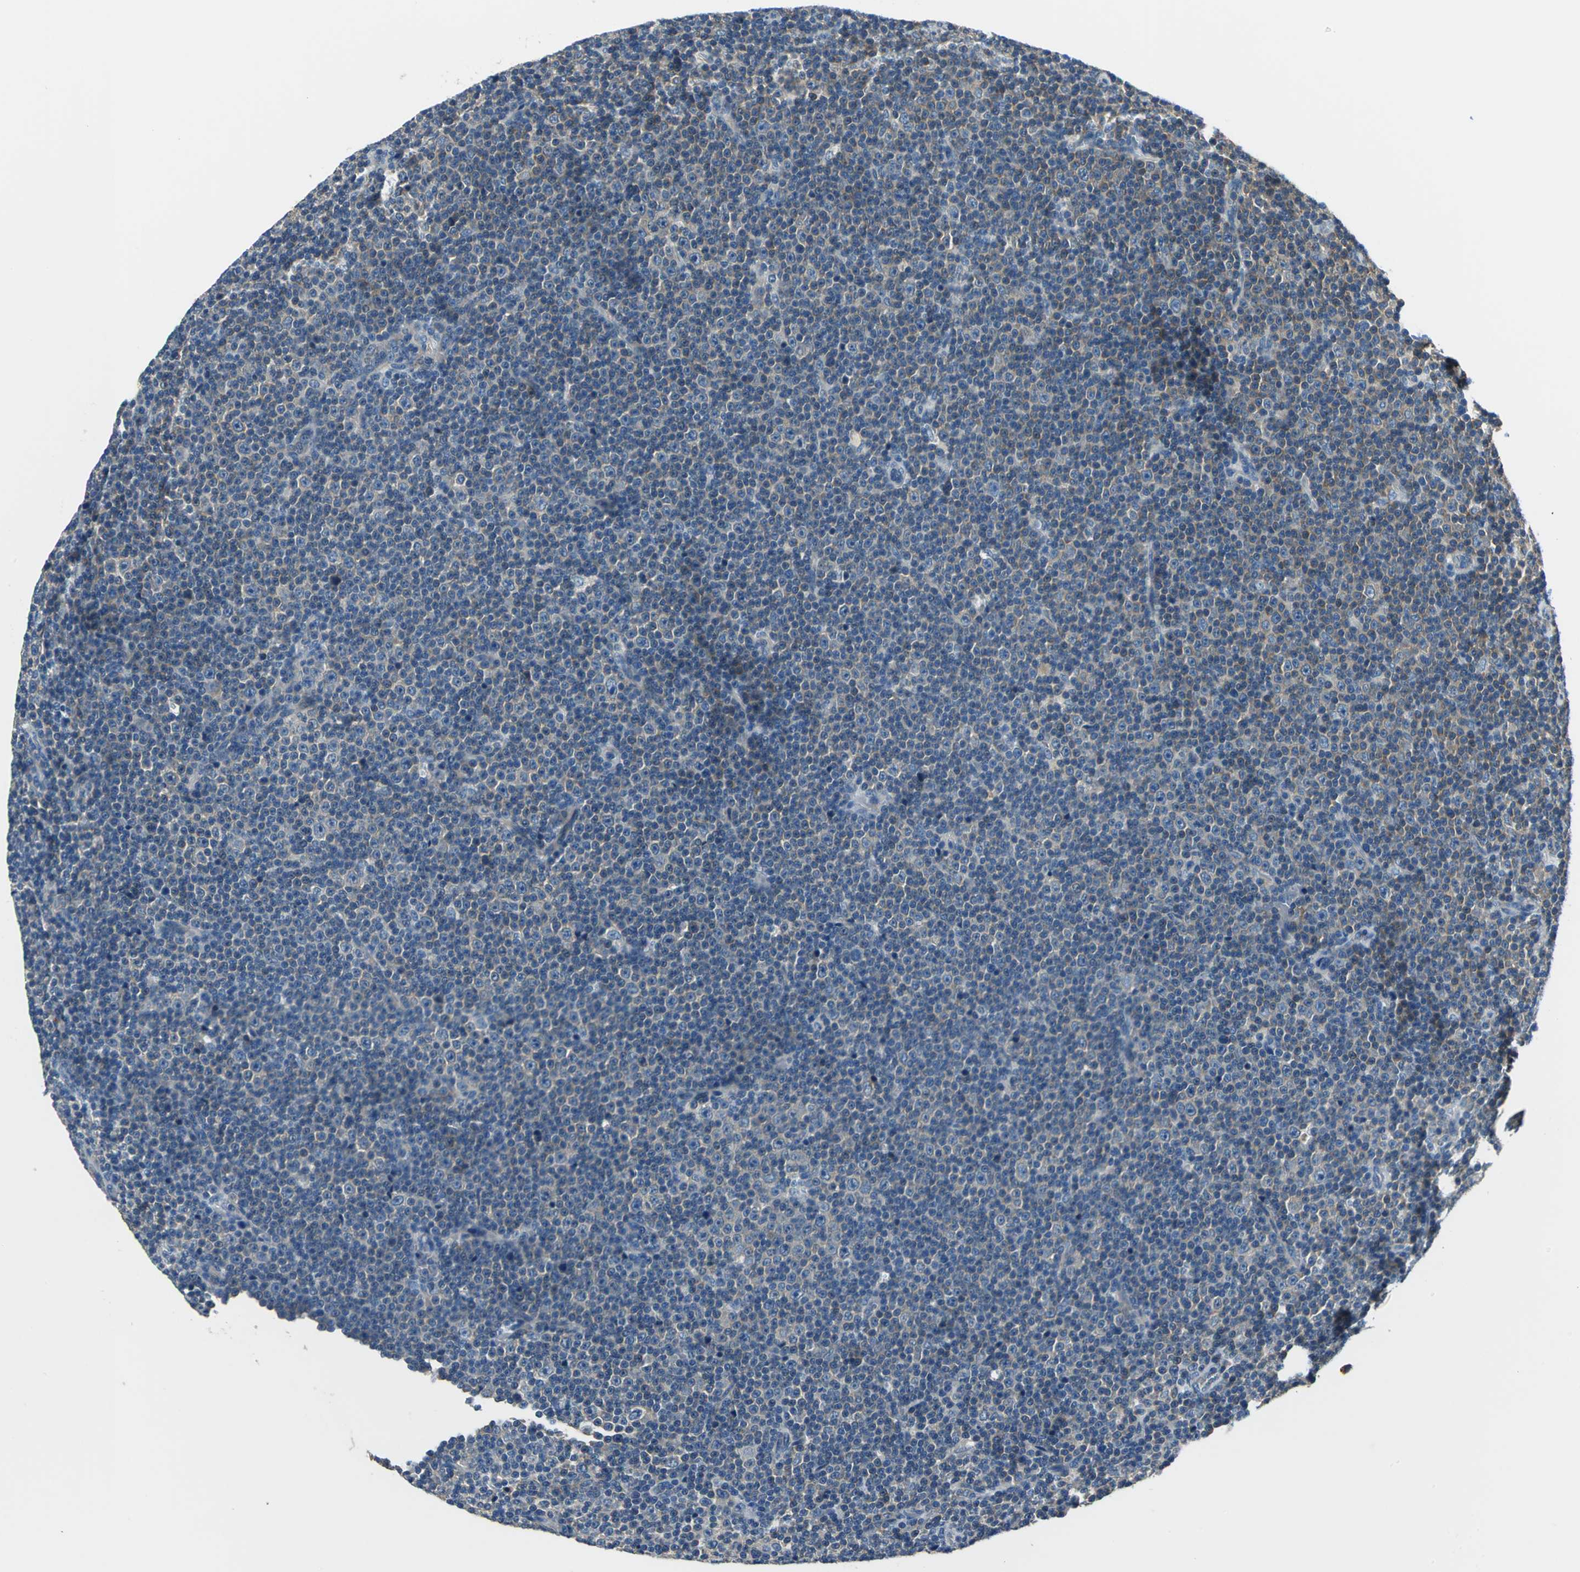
{"staining": {"intensity": "weak", "quantity": ">75%", "location": "cytoplasmic/membranous"}, "tissue": "lymphoma", "cell_type": "Tumor cells", "image_type": "cancer", "snomed": [{"axis": "morphology", "description": "Malignant lymphoma, non-Hodgkin's type, Low grade"}, {"axis": "topography", "description": "Lymph node"}], "caption": "Immunohistochemistry histopathology image of neoplastic tissue: malignant lymphoma, non-Hodgkin's type (low-grade) stained using immunohistochemistry (IHC) shows low levels of weak protein expression localized specifically in the cytoplasmic/membranous of tumor cells, appearing as a cytoplasmic/membranous brown color.", "gene": "SLC16A7", "patient": {"sex": "female", "age": 67}}